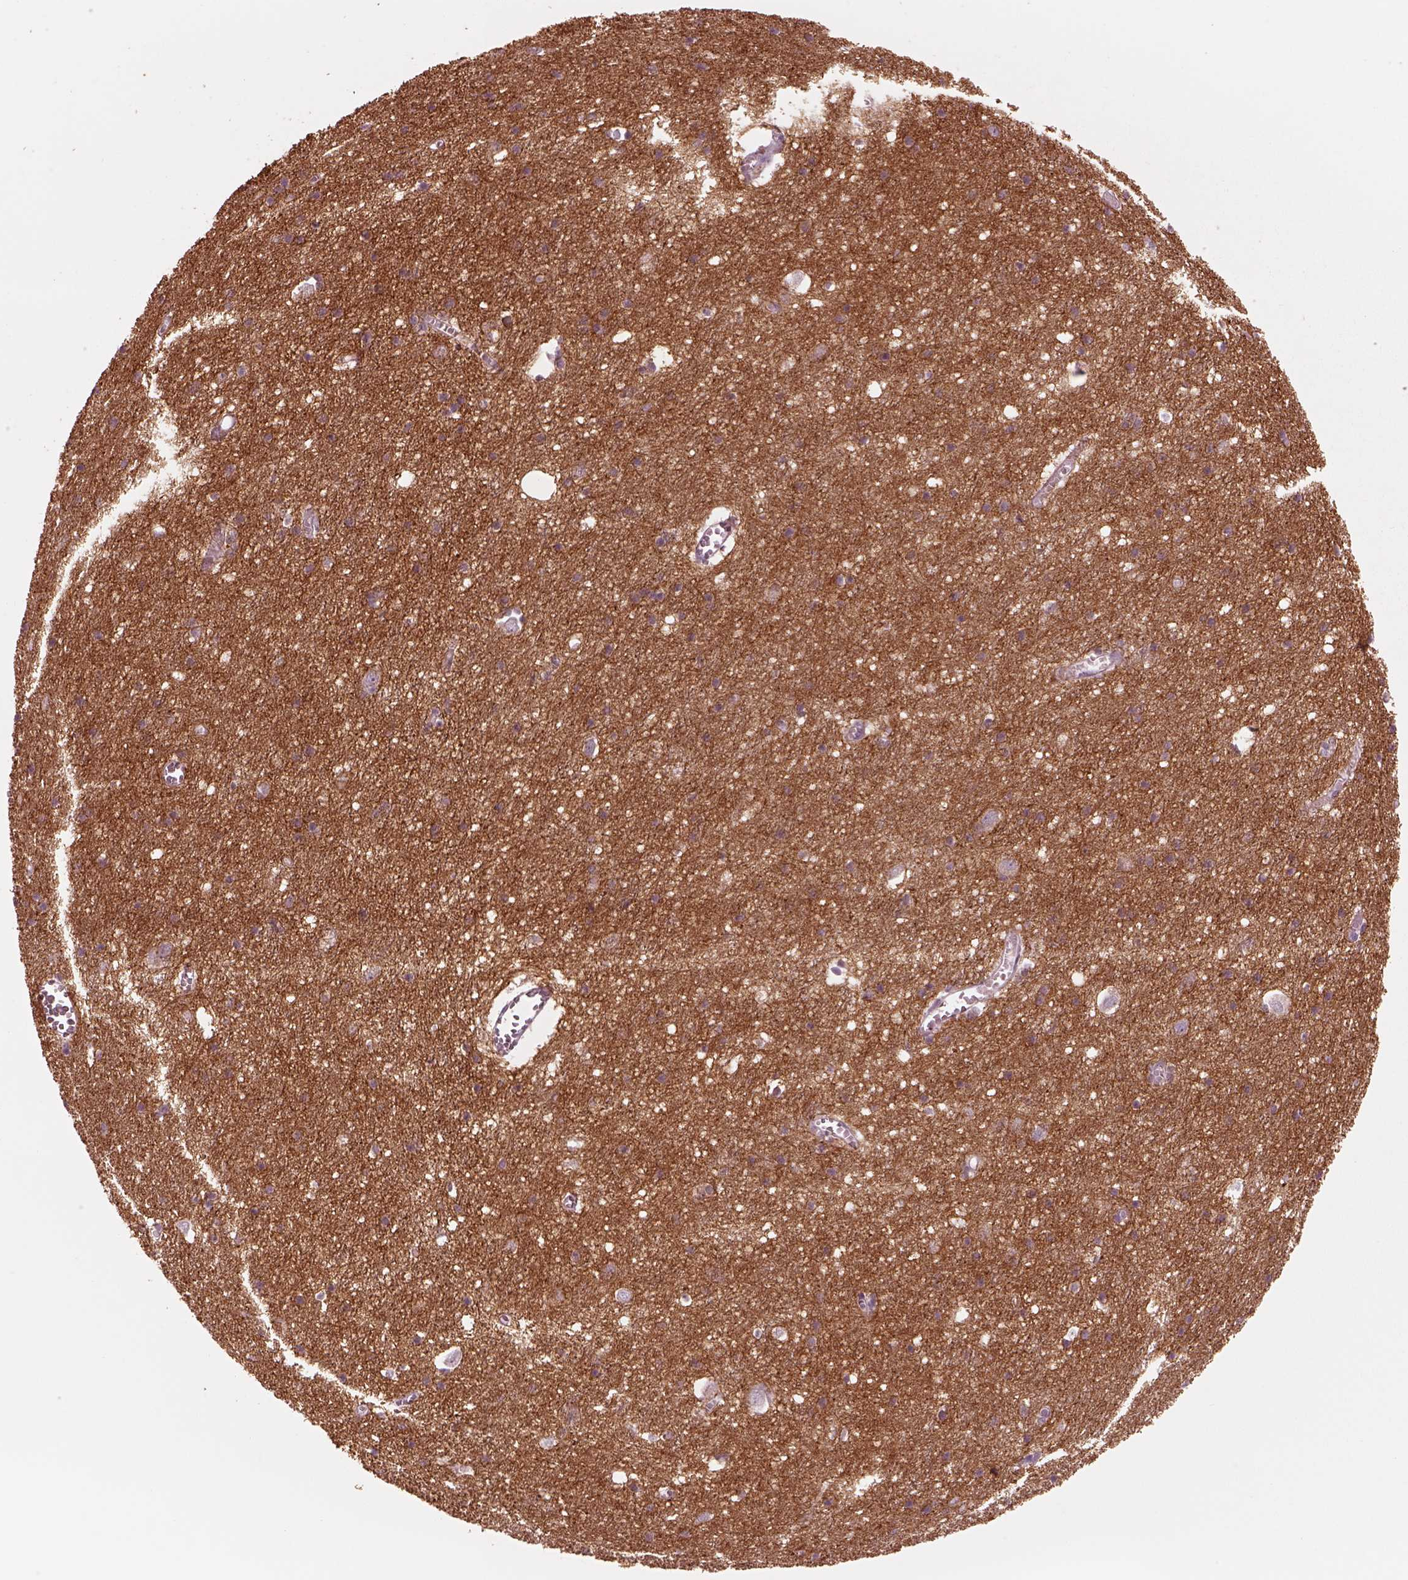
{"staining": {"intensity": "negative", "quantity": "none", "location": "none"}, "tissue": "cerebral cortex", "cell_type": "Endothelial cells", "image_type": "normal", "snomed": [{"axis": "morphology", "description": "Normal tissue, NOS"}, {"axis": "topography", "description": "Cerebral cortex"}], "caption": "Immunohistochemistry photomicrograph of normal human cerebral cortex stained for a protein (brown), which exhibits no staining in endothelial cells.", "gene": "CADM2", "patient": {"sex": "male", "age": 70}}